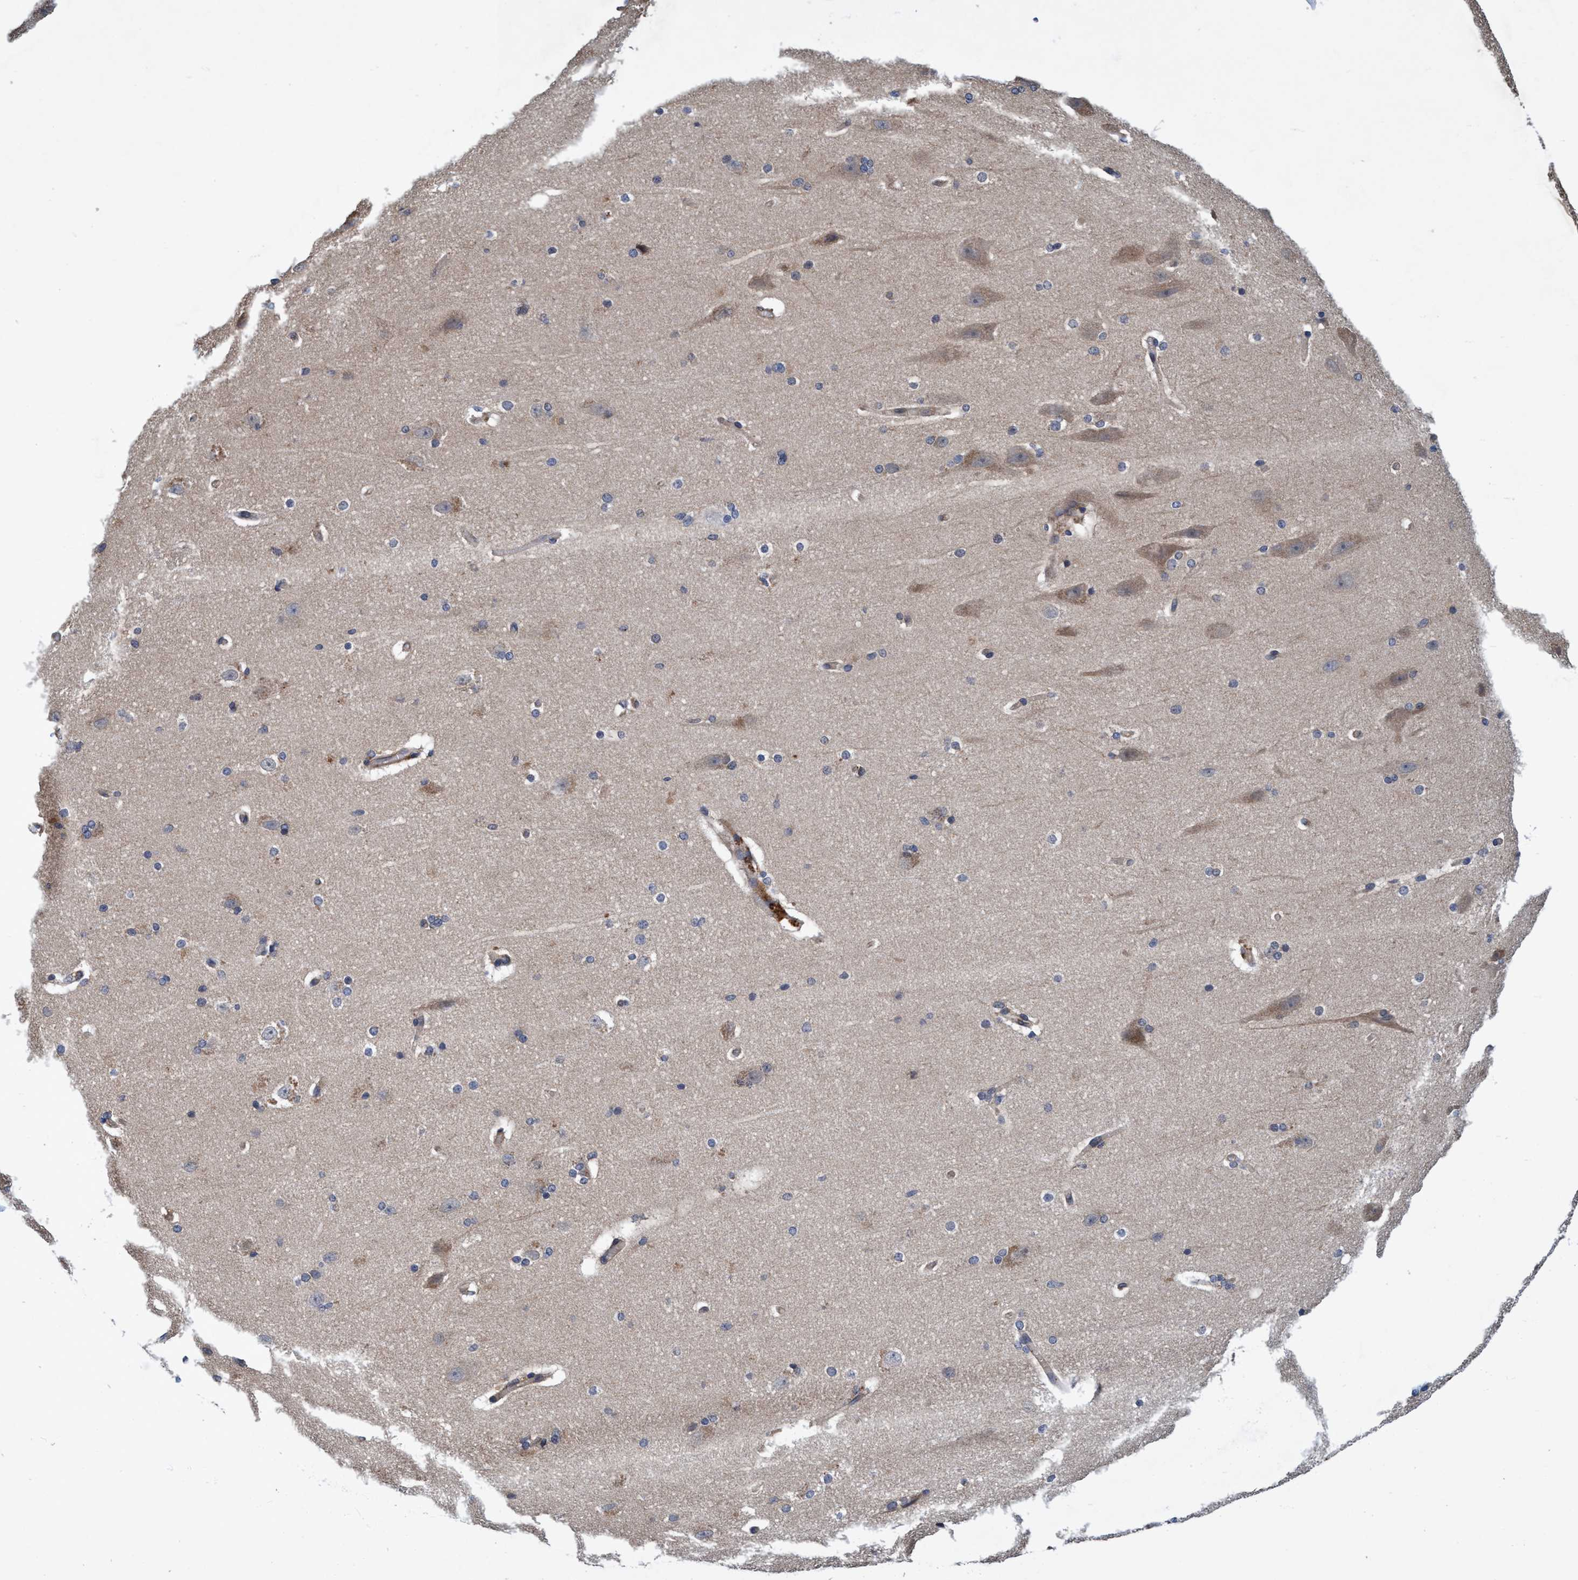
{"staining": {"intensity": "weak", "quantity": ">75%", "location": "cytoplasmic/membranous"}, "tissue": "cerebral cortex", "cell_type": "Endothelial cells", "image_type": "normal", "snomed": [{"axis": "morphology", "description": "Normal tissue, NOS"}, {"axis": "topography", "description": "Cerebral cortex"}, {"axis": "topography", "description": "Hippocampus"}], "caption": "Protein expression analysis of benign cerebral cortex shows weak cytoplasmic/membranous positivity in about >75% of endothelial cells. The protein is stained brown, and the nuclei are stained in blue (DAB IHC with brightfield microscopy, high magnification).", "gene": "CALCOCO2", "patient": {"sex": "female", "age": 19}}